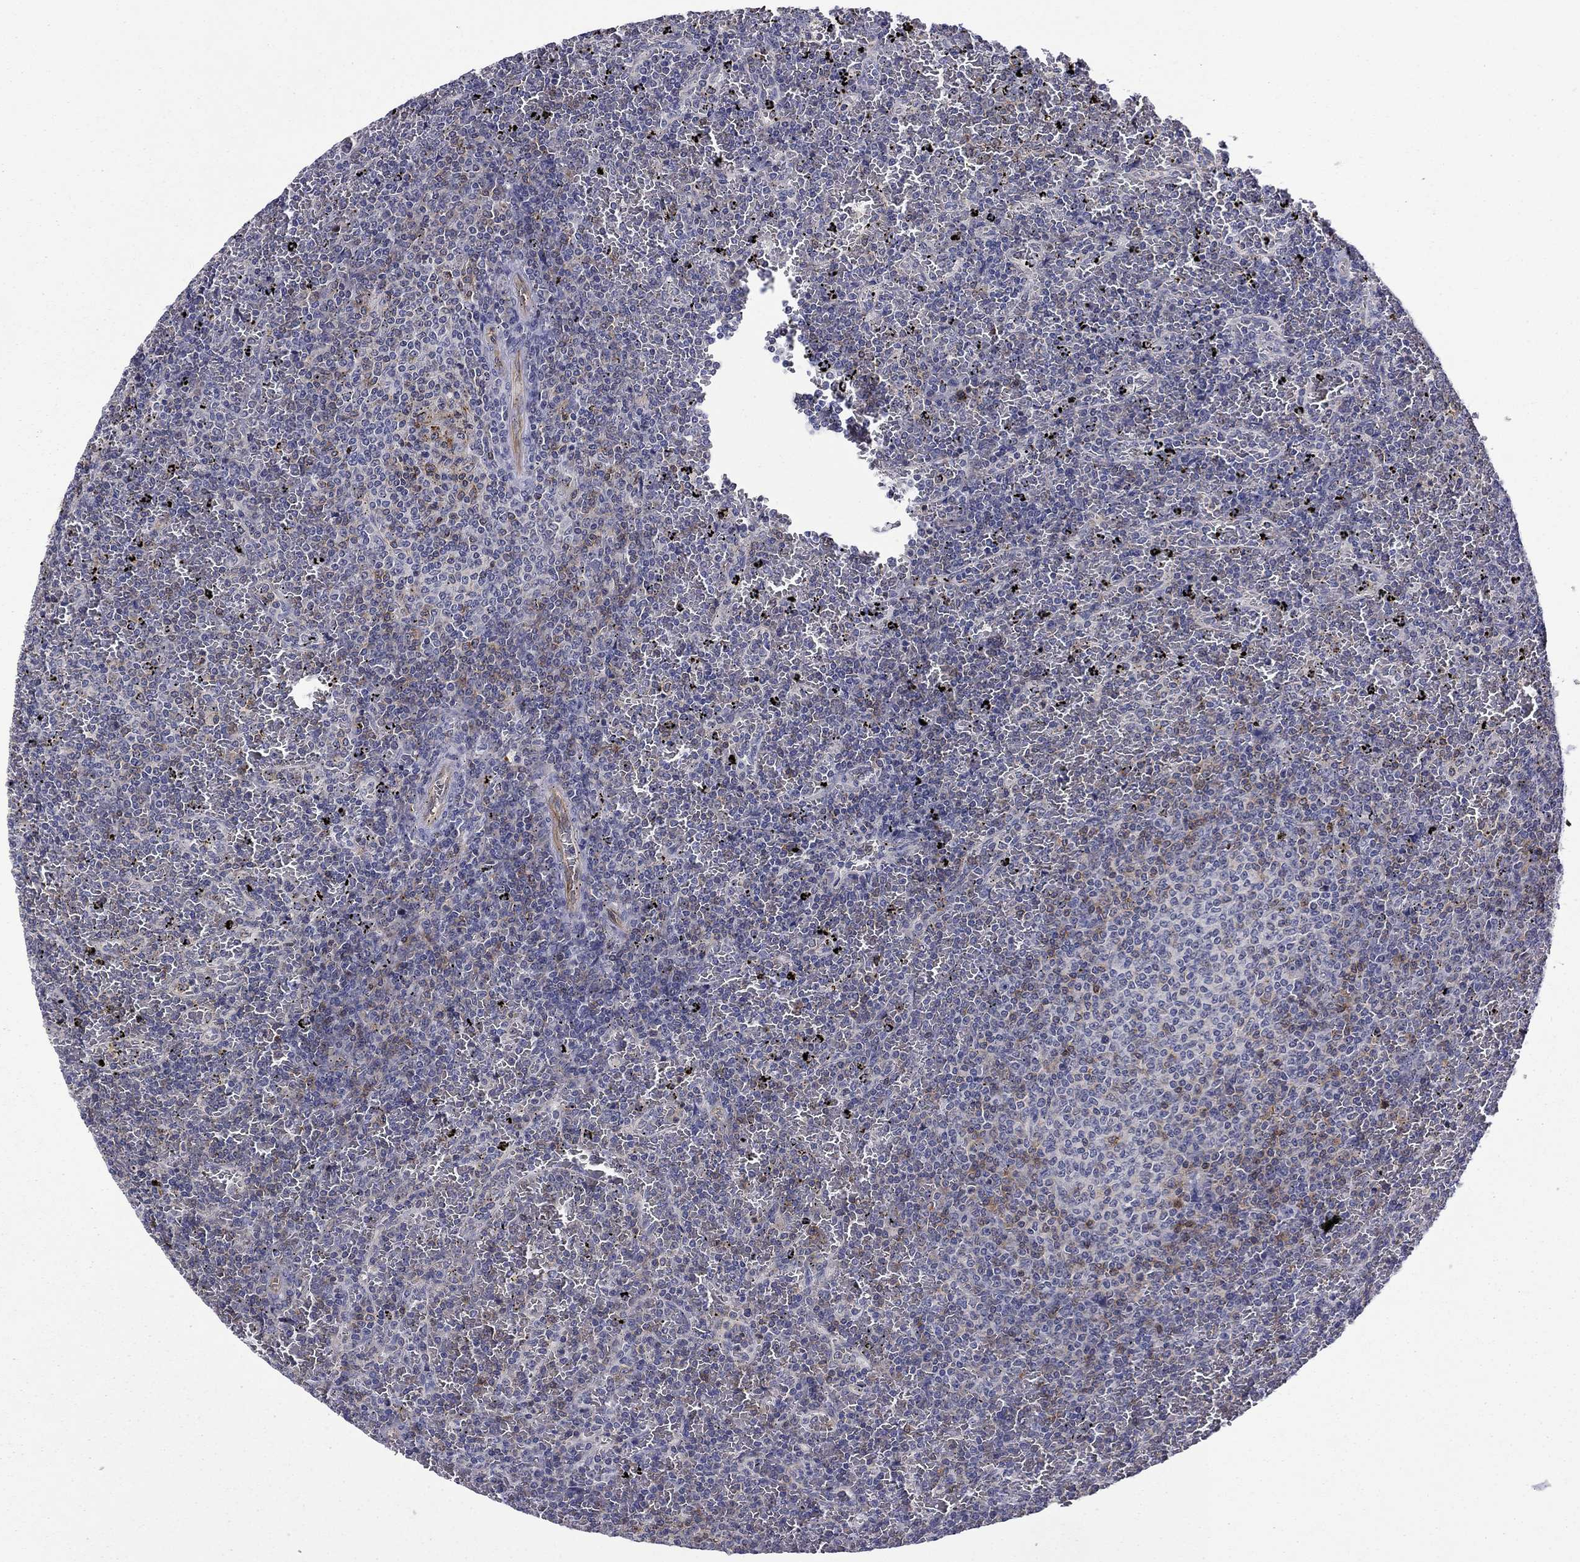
{"staining": {"intensity": "moderate", "quantity": "<25%", "location": "cytoplasmic/membranous"}, "tissue": "lymphoma", "cell_type": "Tumor cells", "image_type": "cancer", "snomed": [{"axis": "morphology", "description": "Malignant lymphoma, non-Hodgkin's type, Low grade"}, {"axis": "topography", "description": "Spleen"}], "caption": "Immunohistochemistry (IHC) image of human low-grade malignant lymphoma, non-Hodgkin's type stained for a protein (brown), which shows low levels of moderate cytoplasmic/membranous staining in approximately <25% of tumor cells.", "gene": "LMO7", "patient": {"sex": "female", "age": 77}}